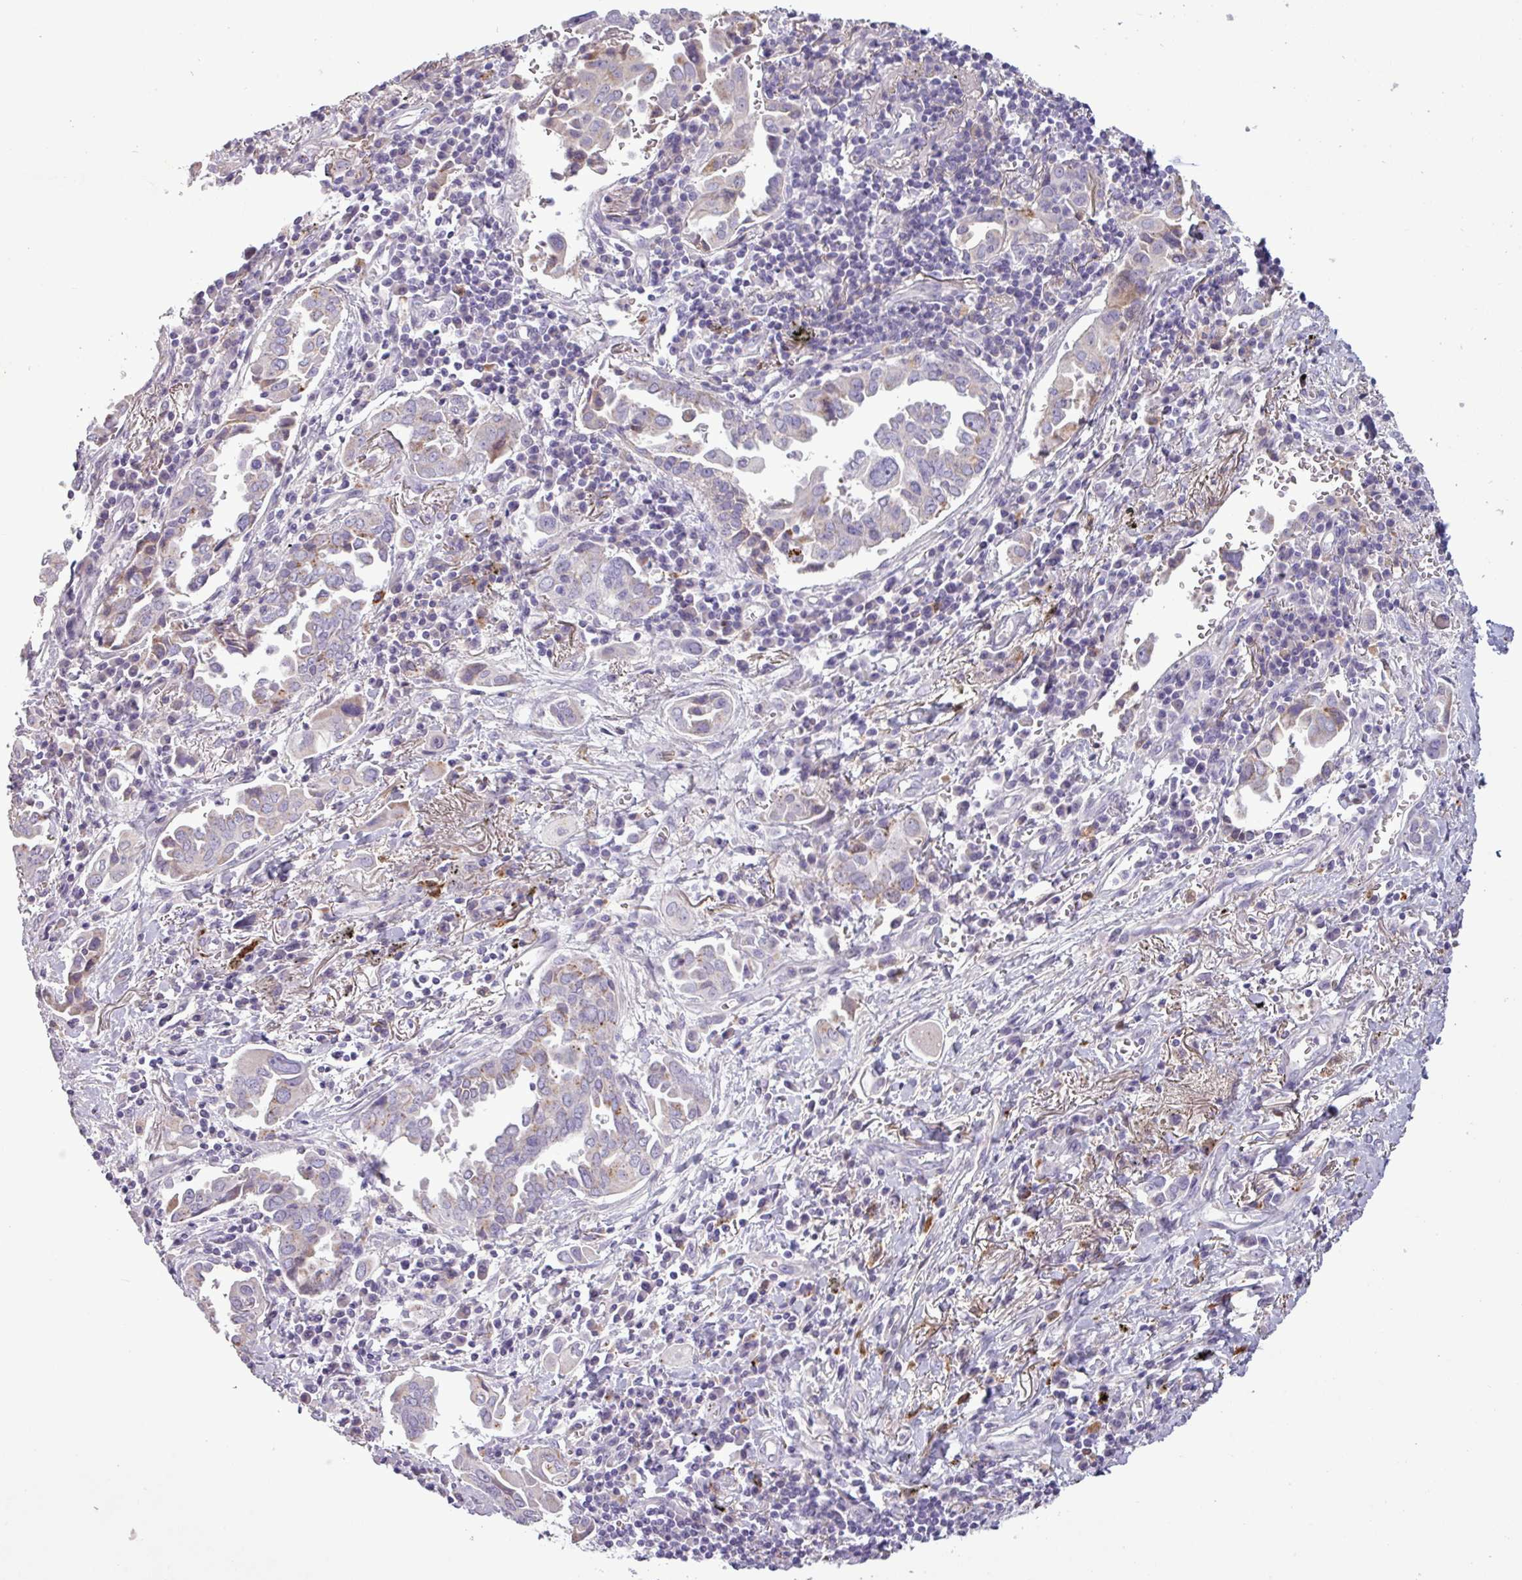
{"staining": {"intensity": "negative", "quantity": "none", "location": "none"}, "tissue": "lung cancer", "cell_type": "Tumor cells", "image_type": "cancer", "snomed": [{"axis": "morphology", "description": "Adenocarcinoma, NOS"}, {"axis": "topography", "description": "Lung"}], "caption": "This is an IHC image of human adenocarcinoma (lung). There is no positivity in tumor cells.", "gene": "C4B", "patient": {"sex": "male", "age": 76}}